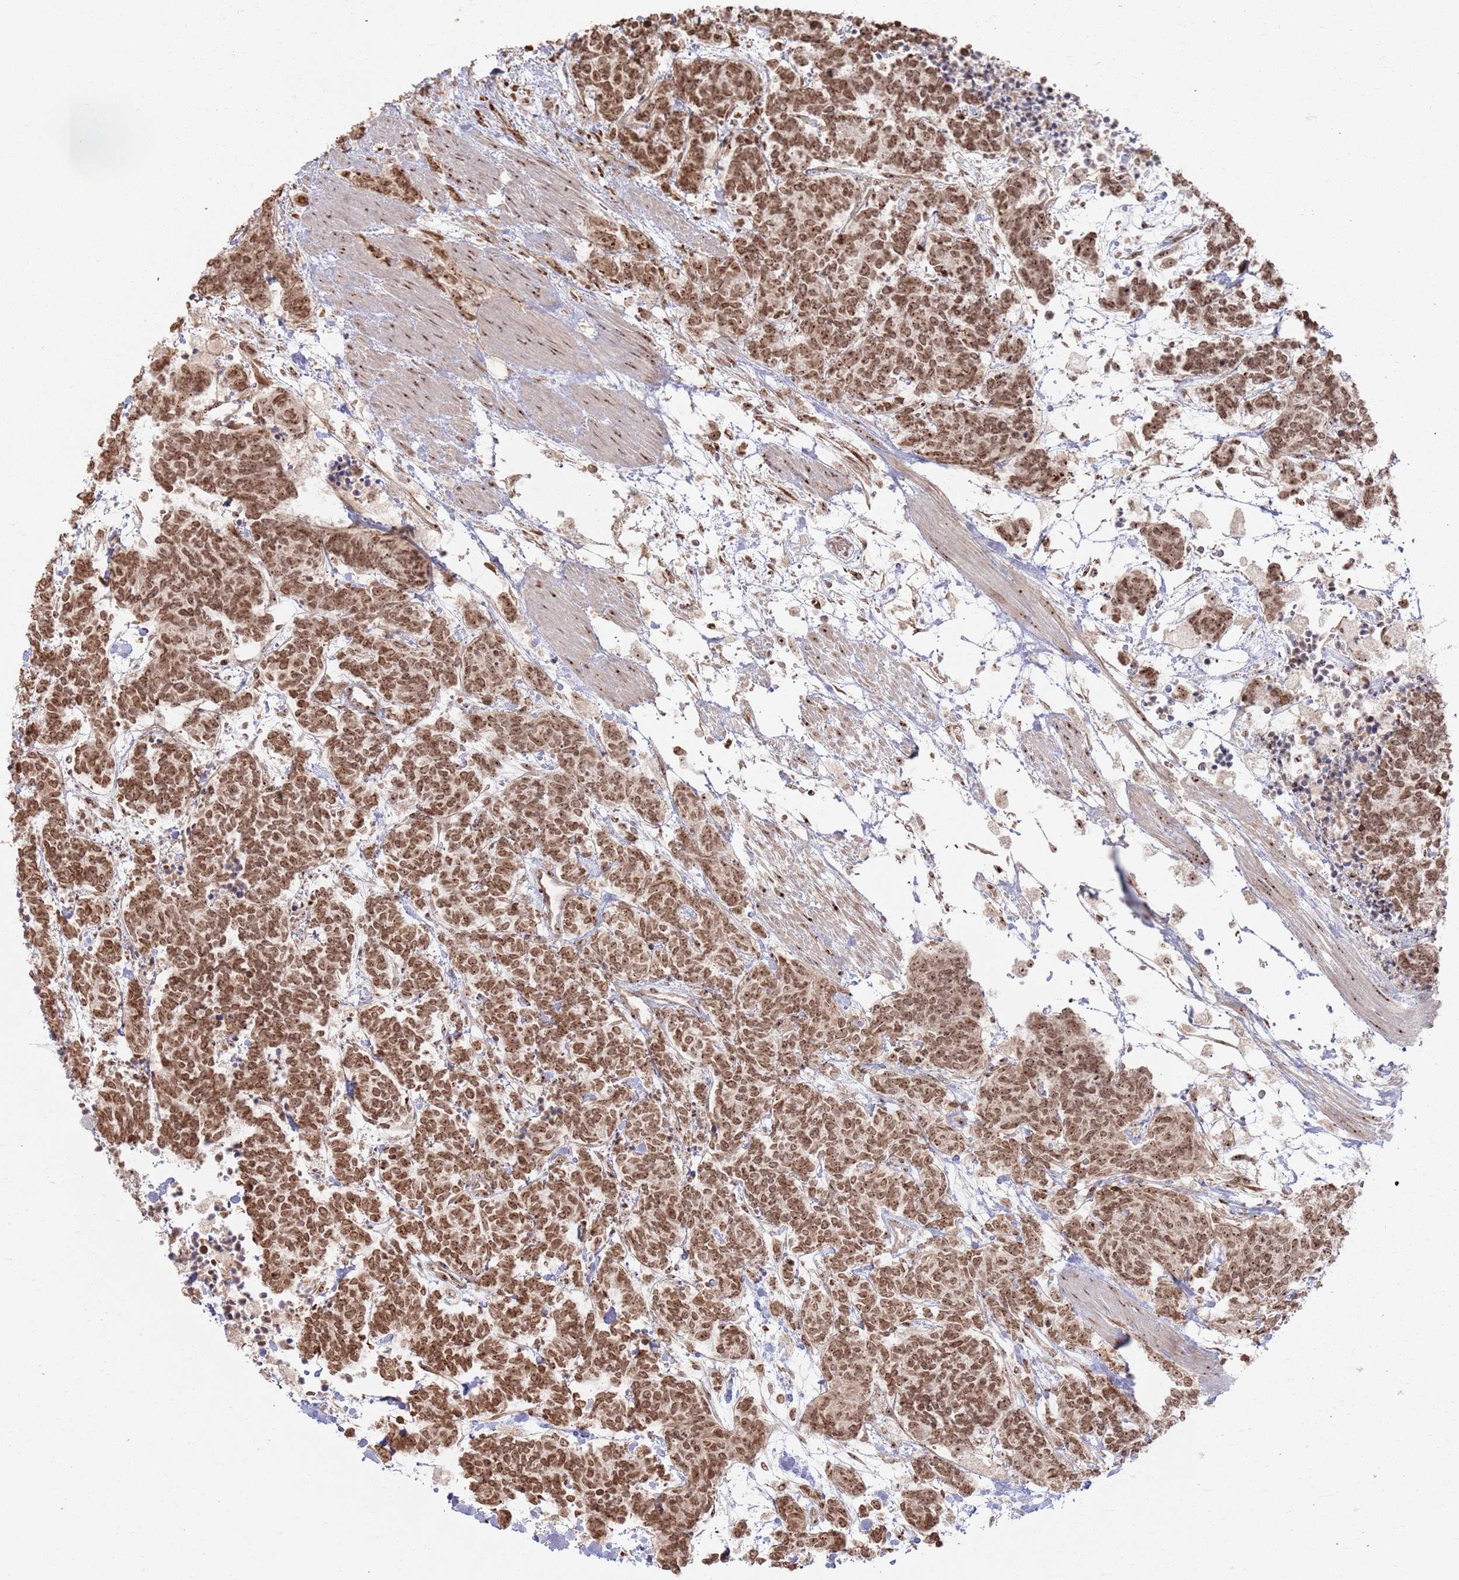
{"staining": {"intensity": "strong", "quantity": ">75%", "location": "nuclear"}, "tissue": "carcinoid", "cell_type": "Tumor cells", "image_type": "cancer", "snomed": [{"axis": "morphology", "description": "Carcinoma, NOS"}, {"axis": "morphology", "description": "Carcinoid, malignant, NOS"}, {"axis": "topography", "description": "Prostate"}], "caption": "An image showing strong nuclear positivity in approximately >75% of tumor cells in carcinoid, as visualized by brown immunohistochemical staining.", "gene": "UTP11", "patient": {"sex": "male", "age": 57}}